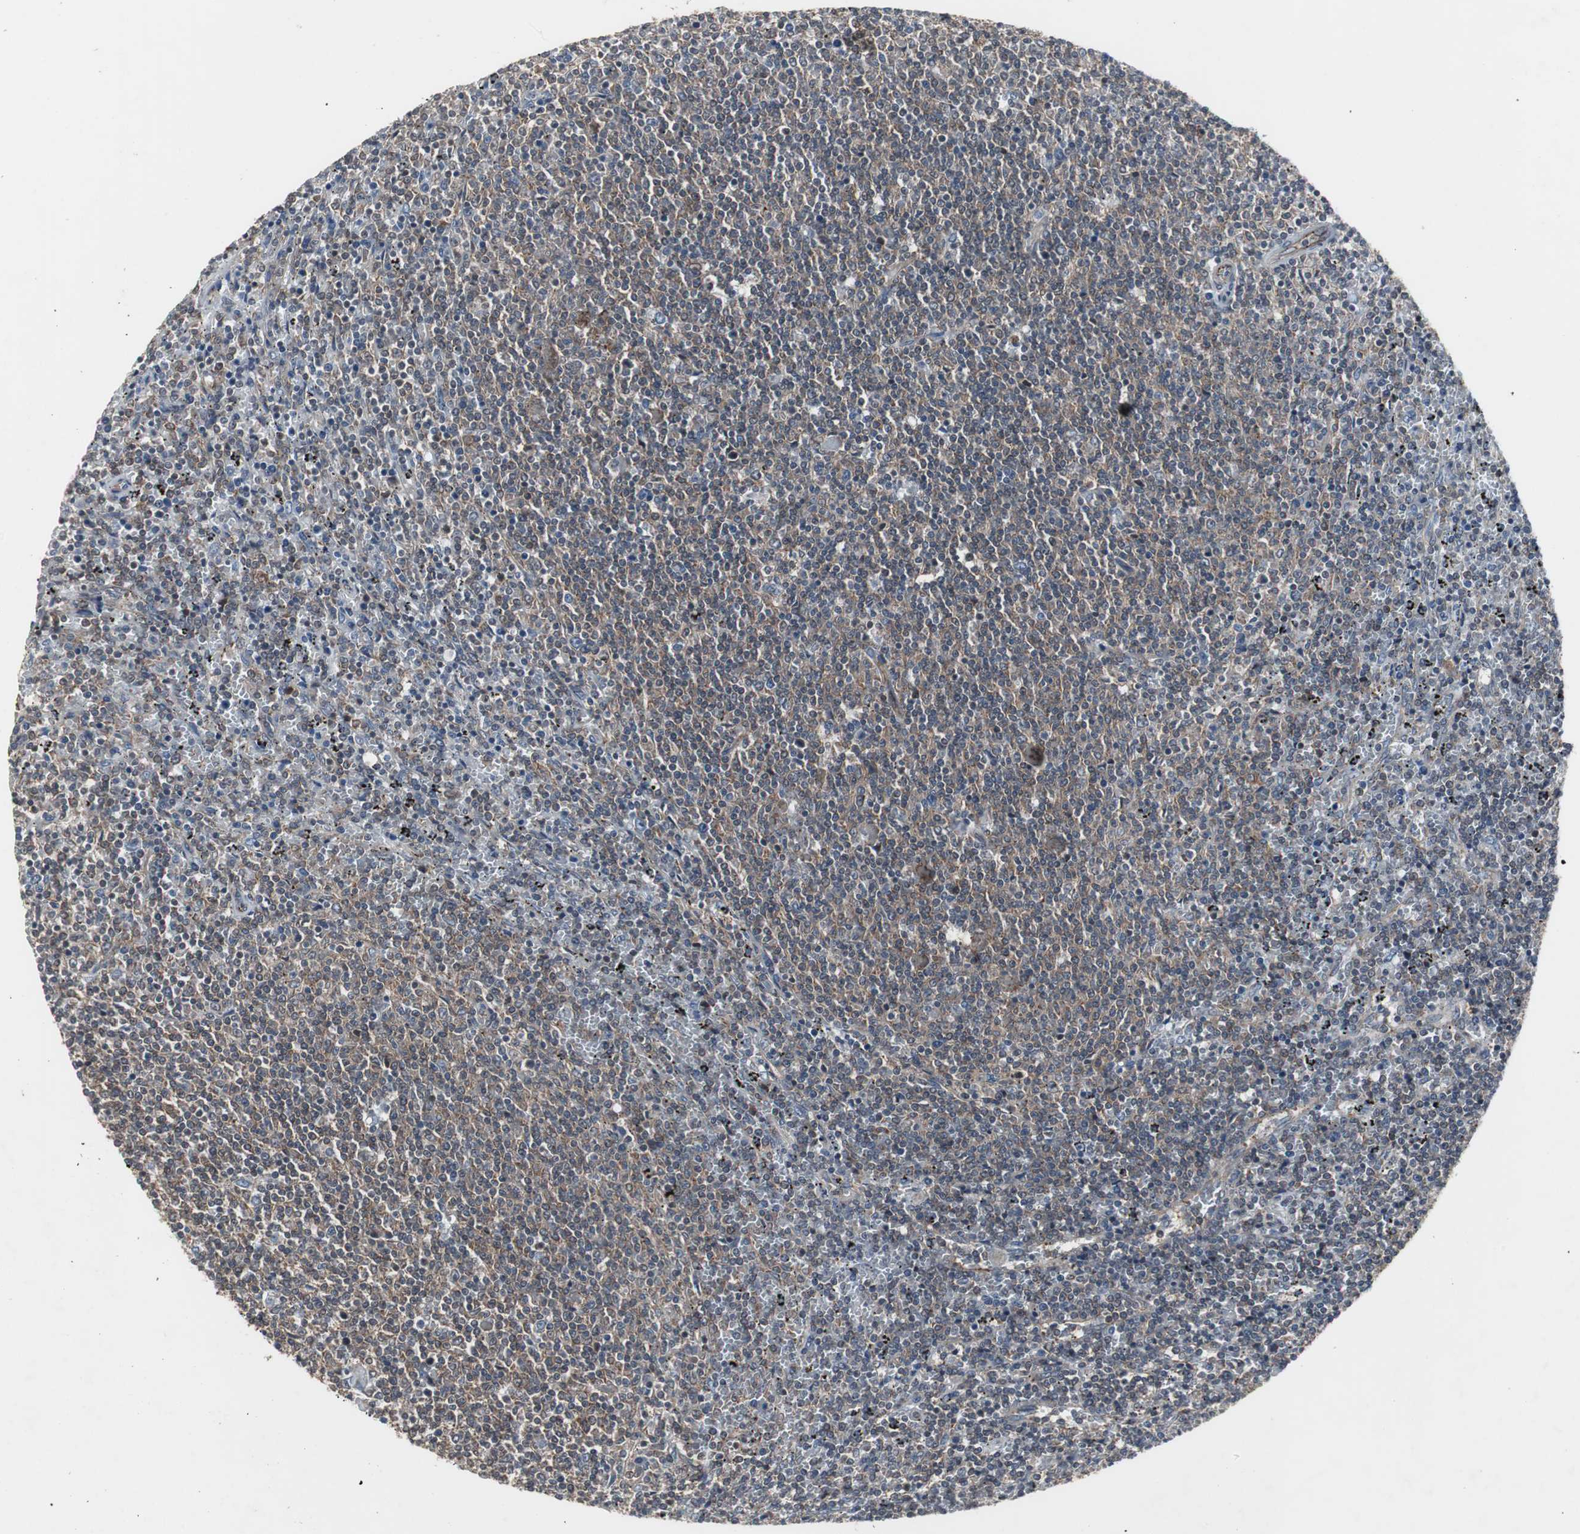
{"staining": {"intensity": "weak", "quantity": ">75%", "location": "cytoplasmic/membranous"}, "tissue": "lymphoma", "cell_type": "Tumor cells", "image_type": "cancer", "snomed": [{"axis": "morphology", "description": "Malignant lymphoma, non-Hodgkin's type, Low grade"}, {"axis": "topography", "description": "Spleen"}], "caption": "Tumor cells reveal weak cytoplasmic/membranous staining in approximately >75% of cells in lymphoma.", "gene": "ATP2B2", "patient": {"sex": "female", "age": 50}}